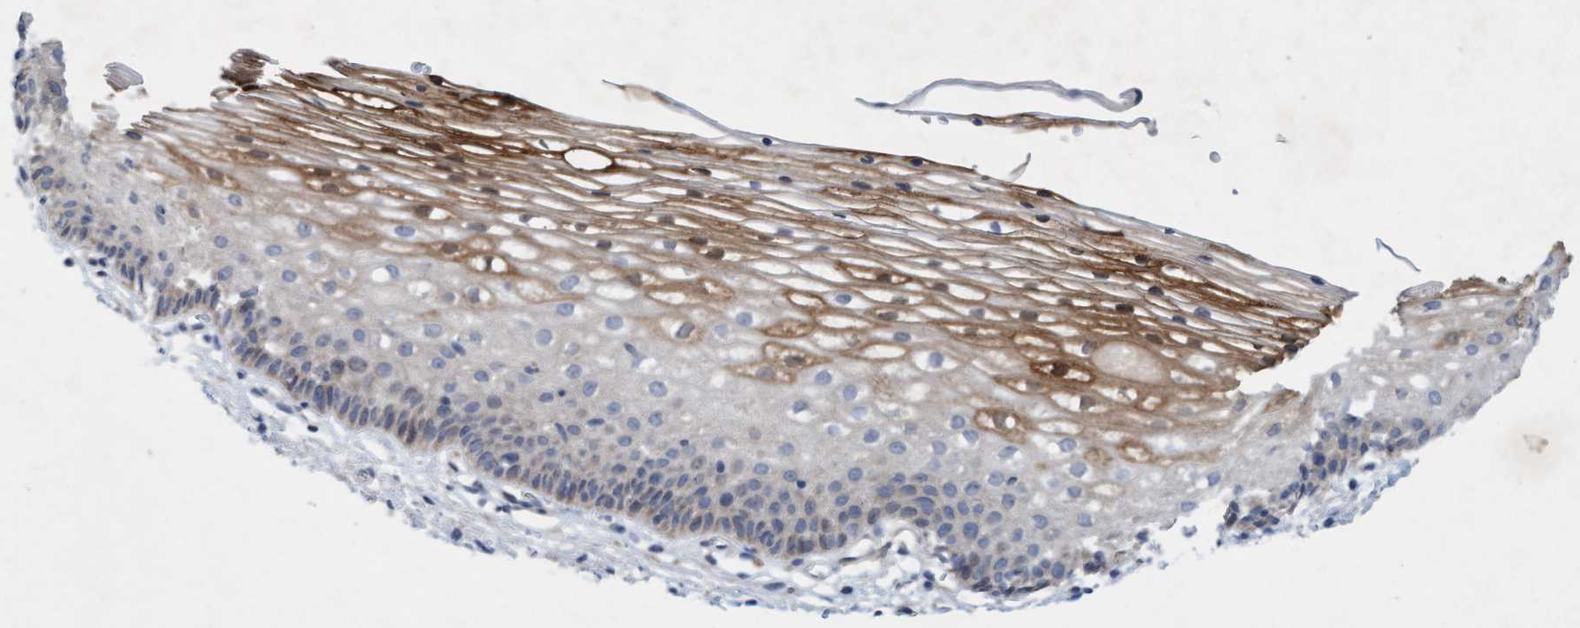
{"staining": {"intensity": "weak", "quantity": "<25%", "location": "cytoplasmic/membranous"}, "tissue": "cervix", "cell_type": "Glandular cells", "image_type": "normal", "snomed": [{"axis": "morphology", "description": "Normal tissue, NOS"}, {"axis": "topography", "description": "Cervix"}], "caption": "This is a photomicrograph of IHC staining of normal cervix, which shows no positivity in glandular cells.", "gene": "DDHD2", "patient": {"sex": "female", "age": 72}}